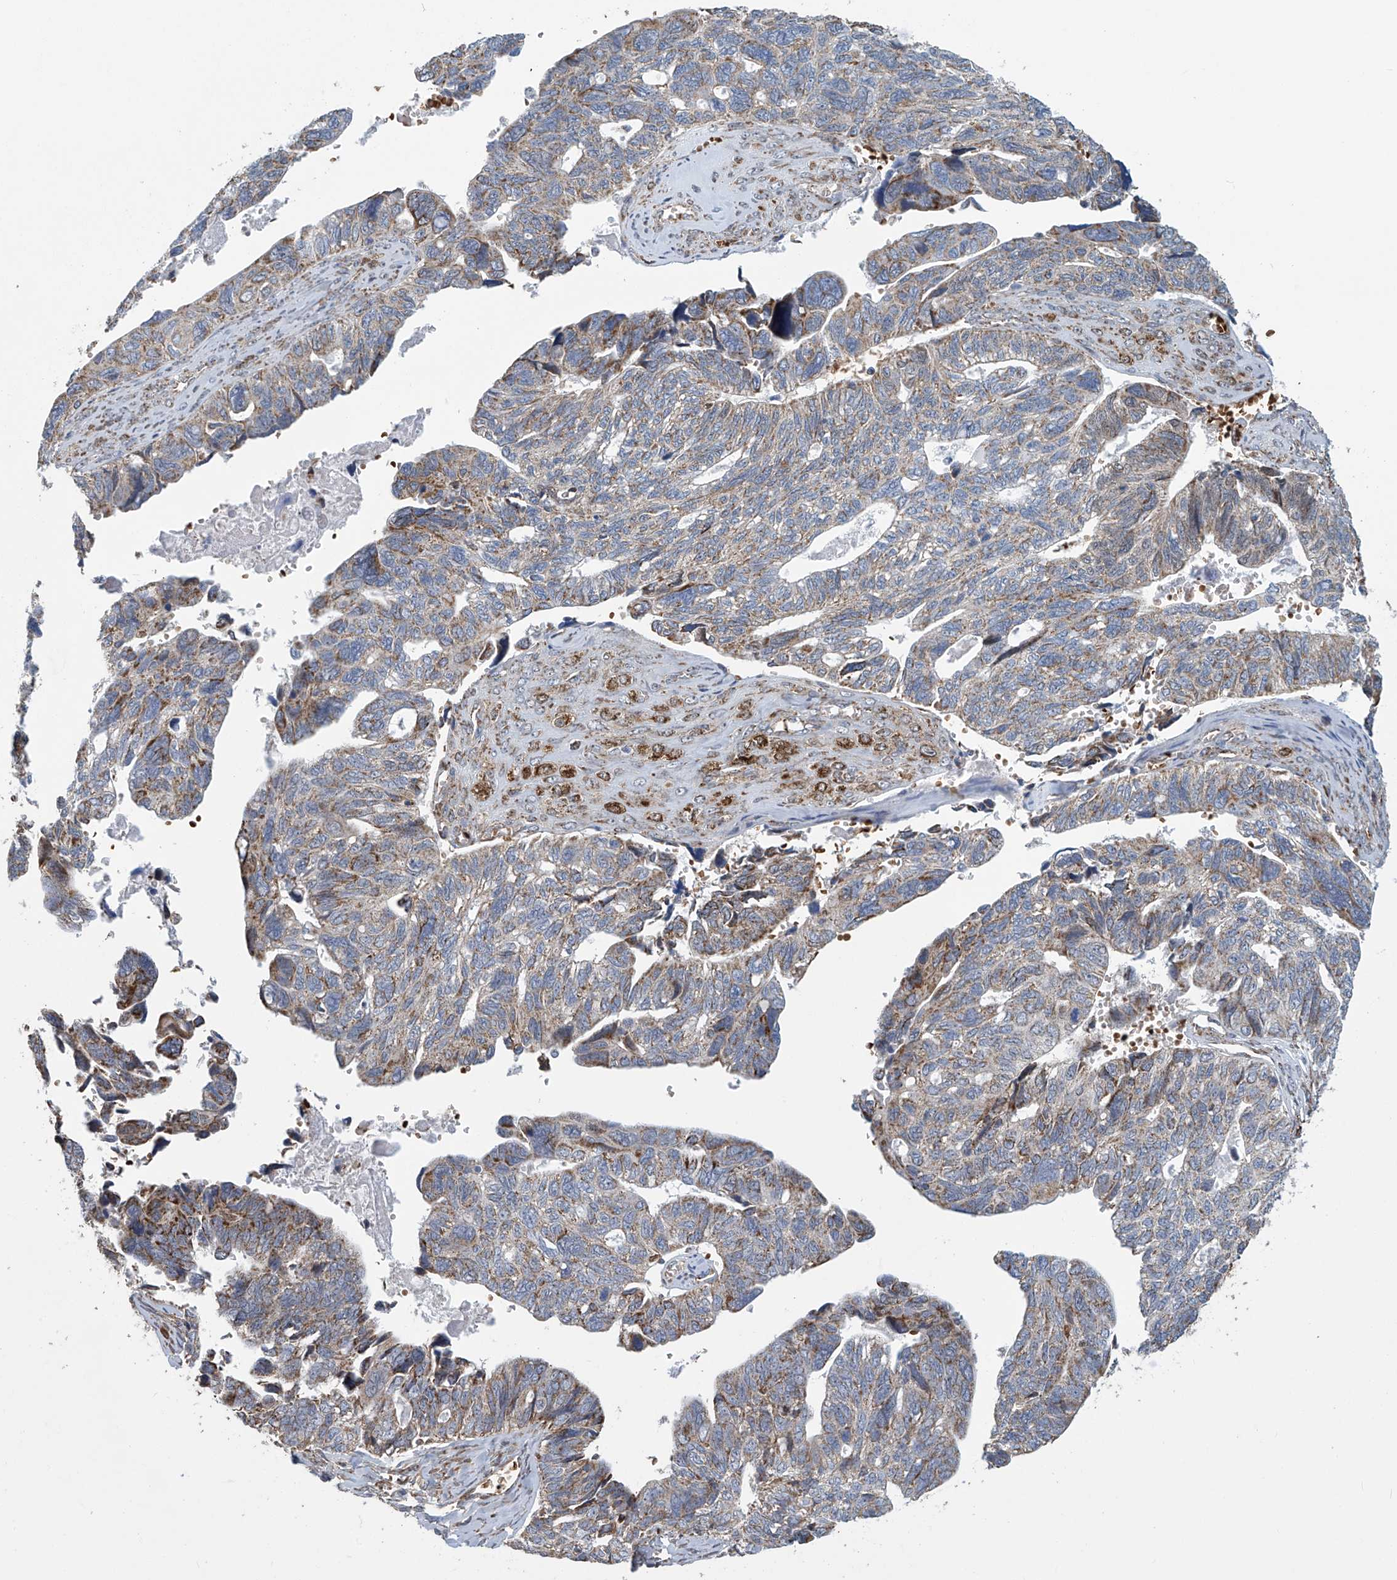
{"staining": {"intensity": "moderate", "quantity": "<25%", "location": "cytoplasmic/membranous"}, "tissue": "ovarian cancer", "cell_type": "Tumor cells", "image_type": "cancer", "snomed": [{"axis": "morphology", "description": "Cystadenocarcinoma, serous, NOS"}, {"axis": "topography", "description": "Ovary"}], "caption": "Brown immunohistochemical staining in serous cystadenocarcinoma (ovarian) displays moderate cytoplasmic/membranous staining in approximately <25% of tumor cells.", "gene": "COMMD1", "patient": {"sex": "female", "age": 79}}